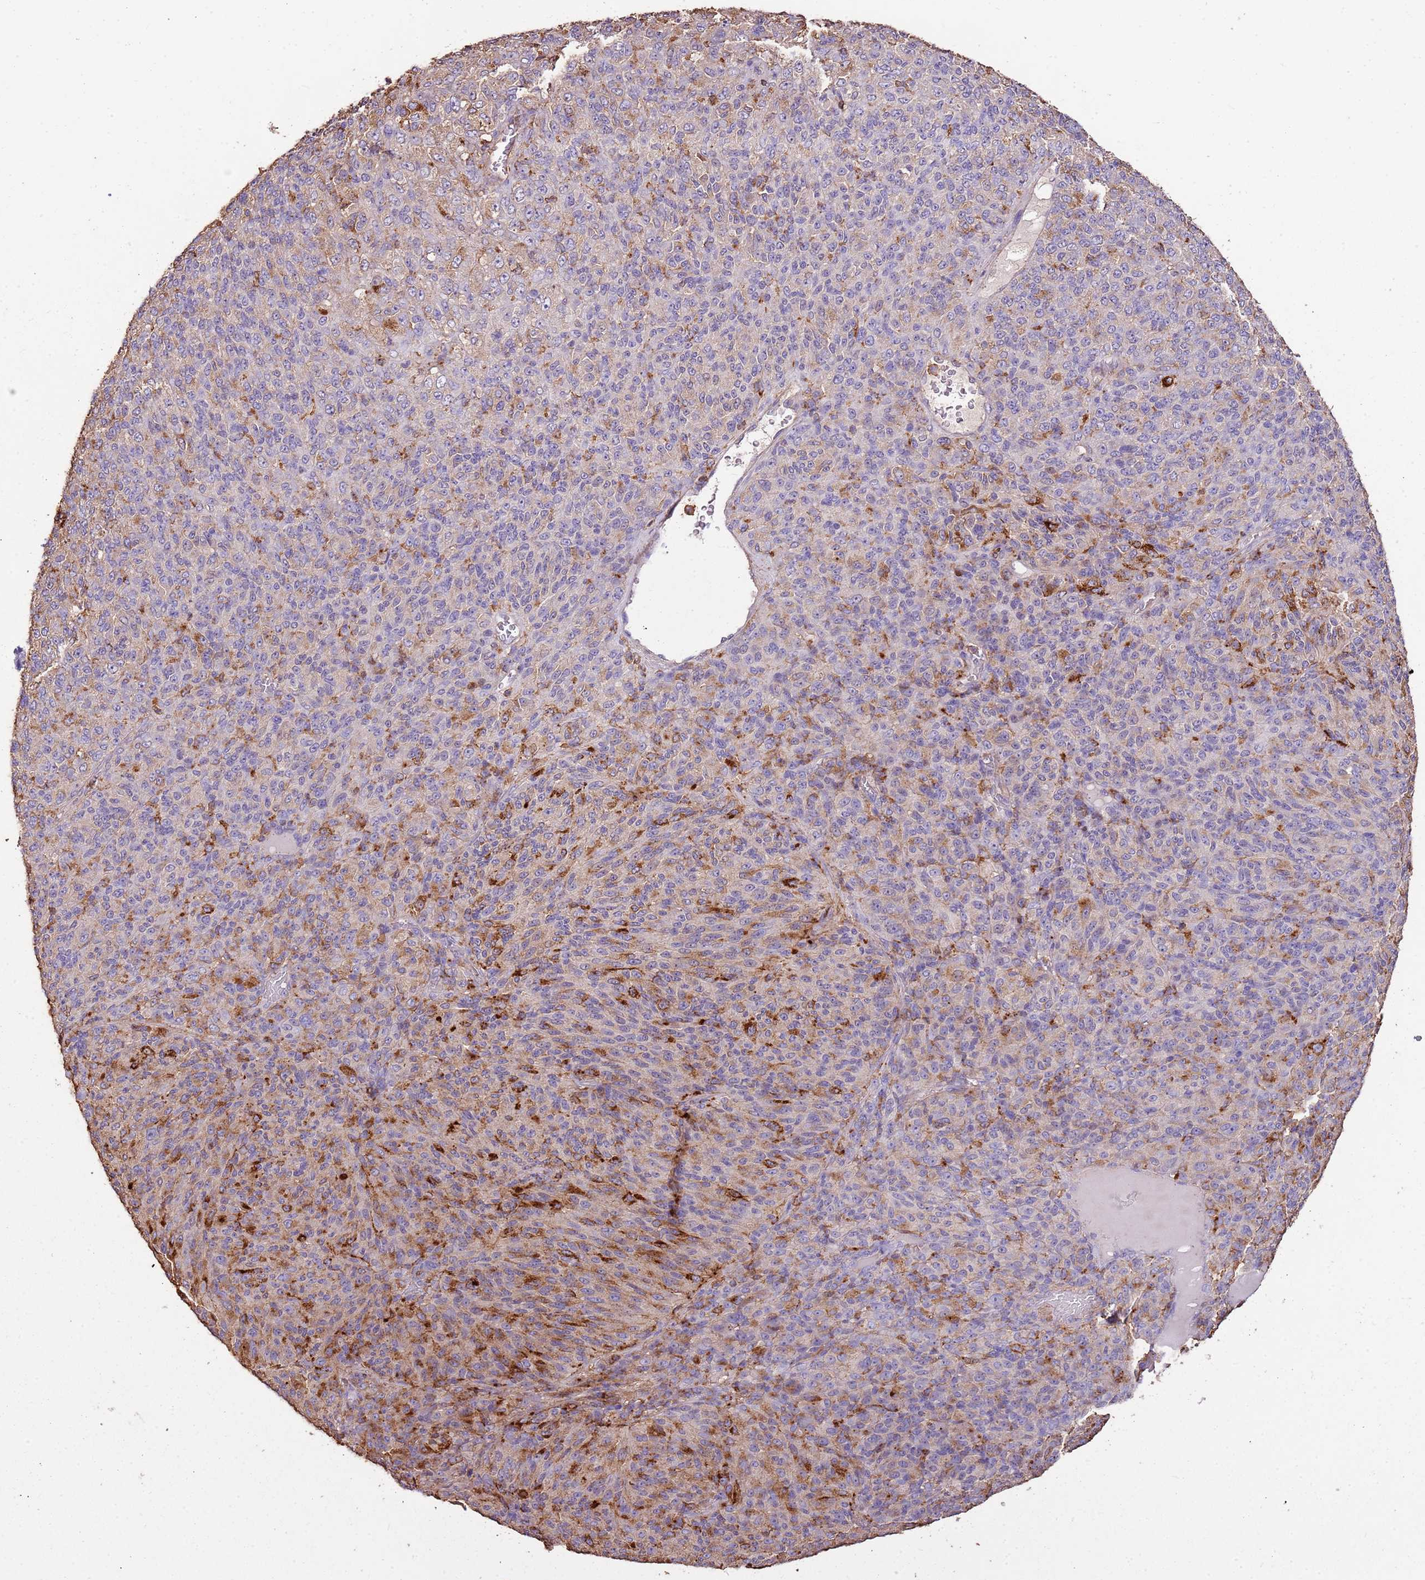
{"staining": {"intensity": "strong", "quantity": "<25%", "location": "cytoplasmic/membranous"}, "tissue": "melanoma", "cell_type": "Tumor cells", "image_type": "cancer", "snomed": [{"axis": "morphology", "description": "Malignant melanoma, Metastatic site"}, {"axis": "topography", "description": "Brain"}], "caption": "Immunohistochemistry (IHC) (DAB) staining of malignant melanoma (metastatic site) shows strong cytoplasmic/membranous protein staining in approximately <25% of tumor cells. (Brightfield microscopy of DAB IHC at high magnification).", "gene": "ARL10", "patient": {"sex": "female", "age": 56}}